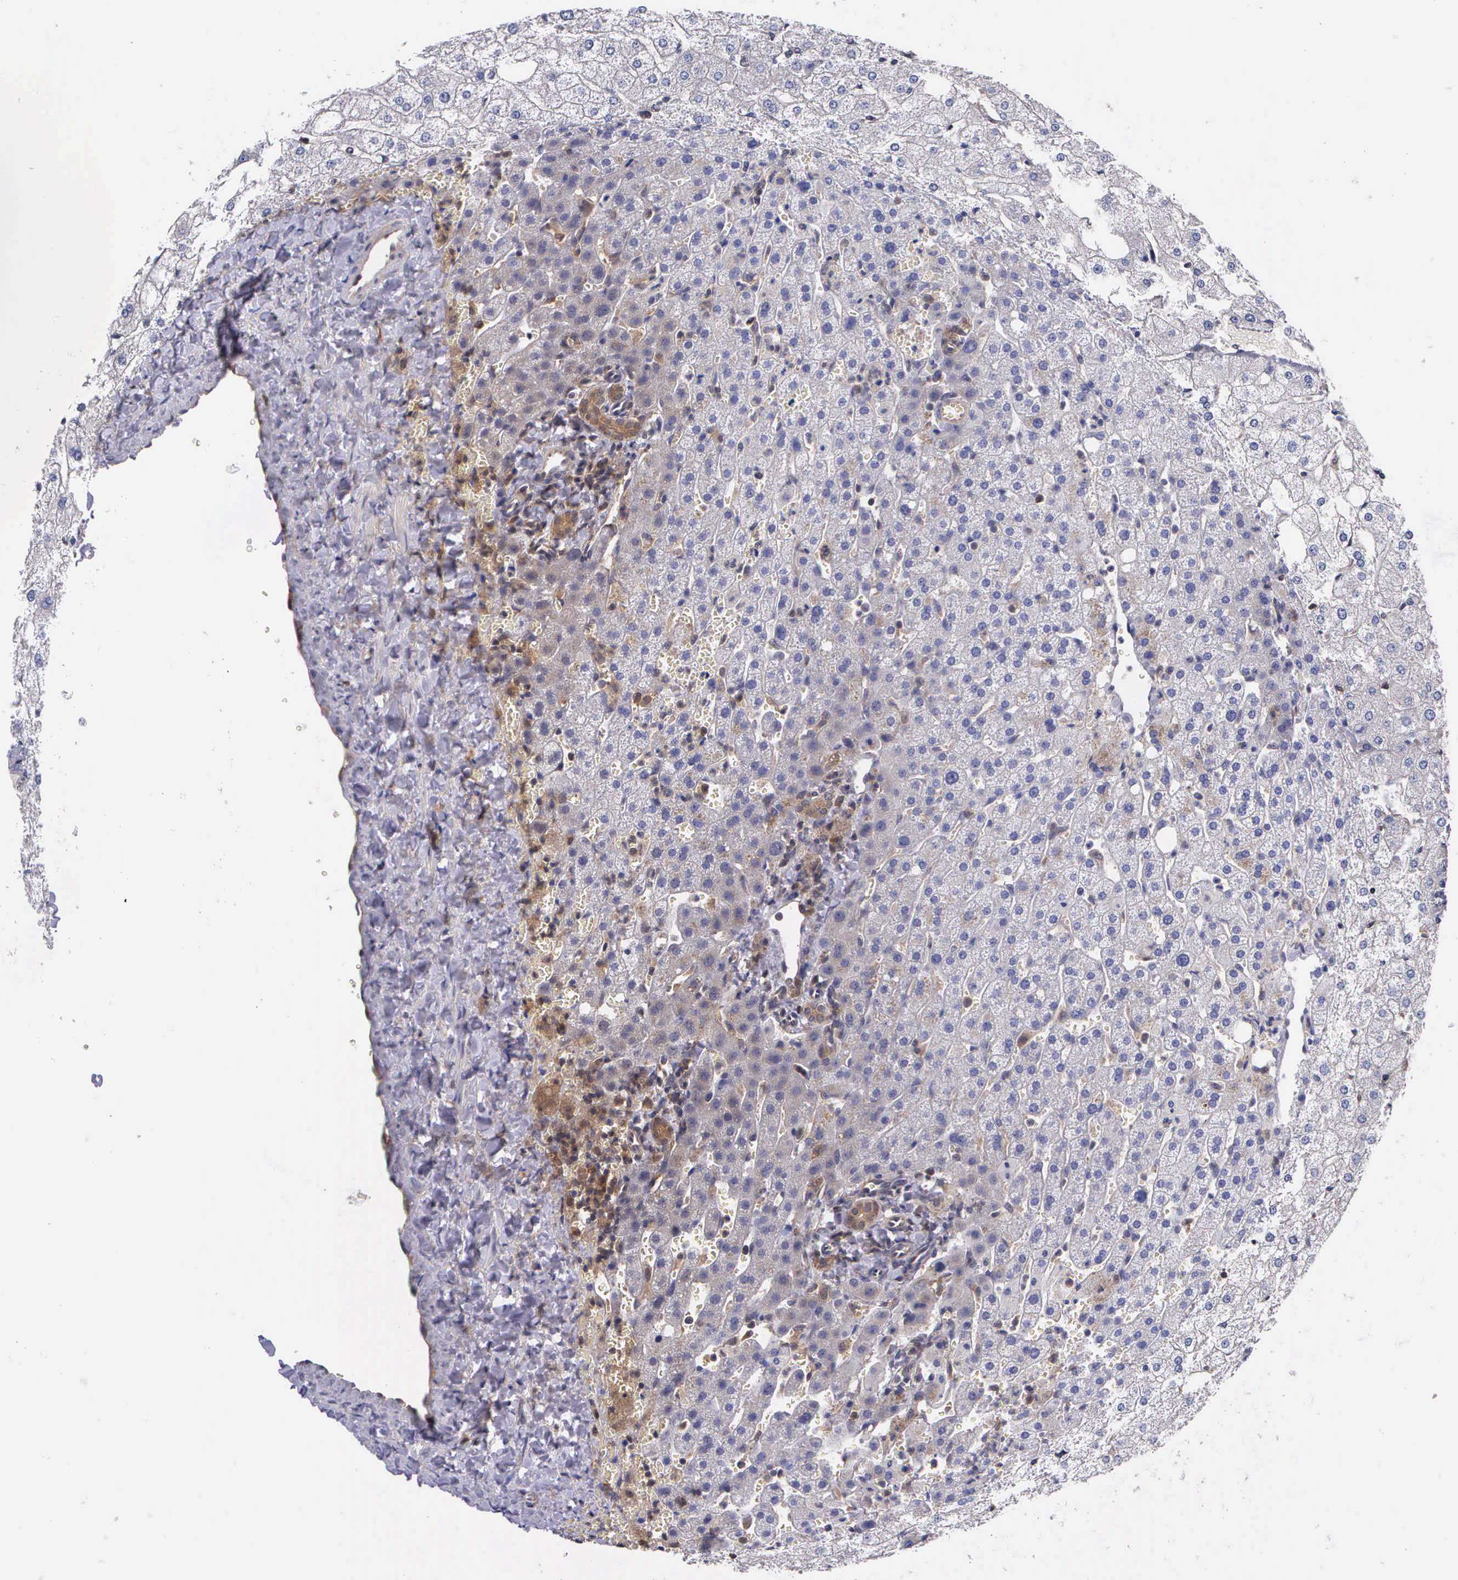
{"staining": {"intensity": "weak", "quantity": "25%-75%", "location": "cytoplasmic/membranous"}, "tissue": "liver", "cell_type": "Cholangiocytes", "image_type": "normal", "snomed": [{"axis": "morphology", "description": "Normal tissue, NOS"}, {"axis": "morphology", "description": "Adenocarcinoma, metastatic, NOS"}, {"axis": "topography", "description": "Liver"}], "caption": "Liver stained for a protein (brown) reveals weak cytoplasmic/membranous positive positivity in approximately 25%-75% of cholangiocytes.", "gene": "IGBP1P2", "patient": {"sex": "male", "age": 38}}